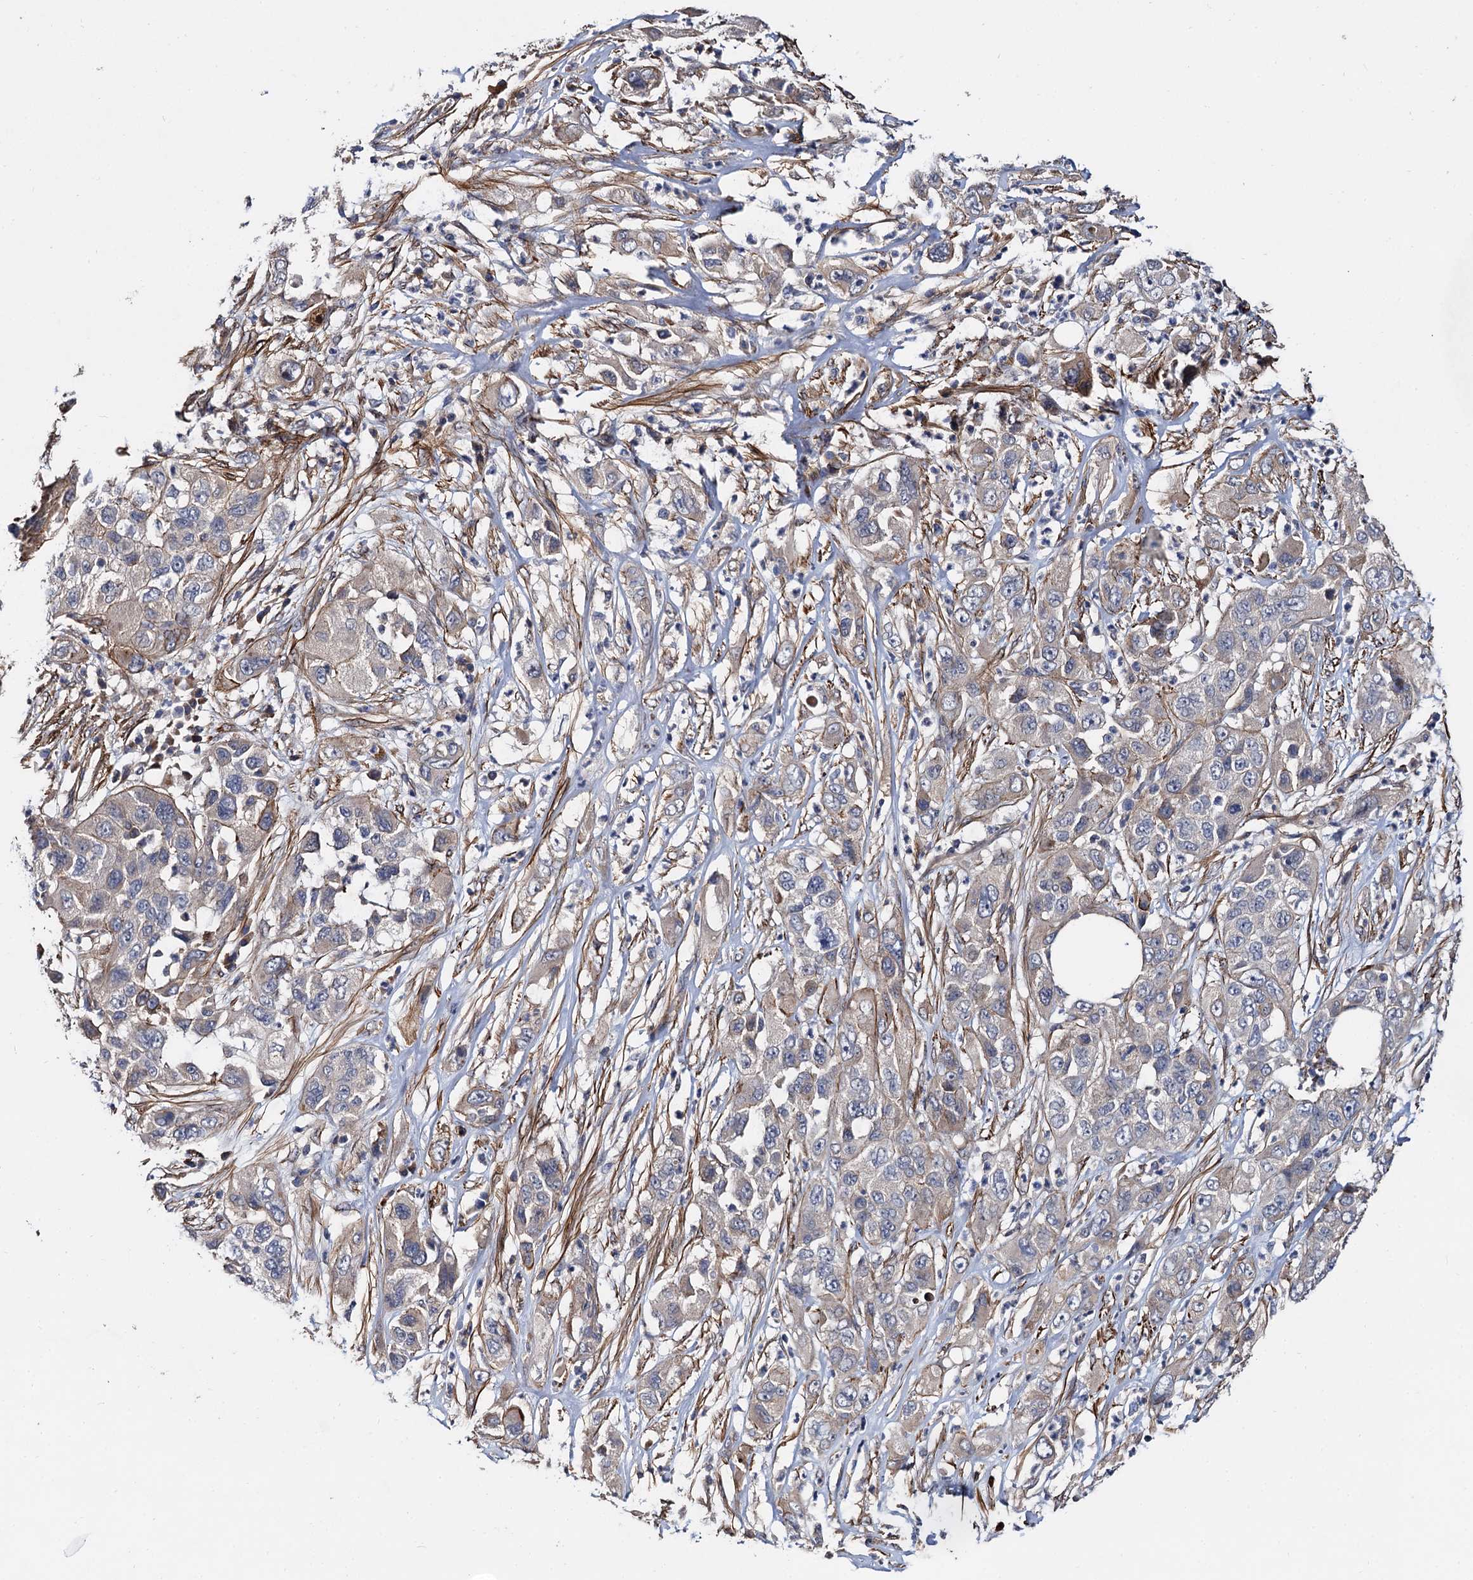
{"staining": {"intensity": "negative", "quantity": "none", "location": "none"}, "tissue": "pancreatic cancer", "cell_type": "Tumor cells", "image_type": "cancer", "snomed": [{"axis": "morphology", "description": "Adenocarcinoma, NOS"}, {"axis": "topography", "description": "Pancreas"}], "caption": "Immunohistochemical staining of adenocarcinoma (pancreatic) reveals no significant staining in tumor cells.", "gene": "ISM2", "patient": {"sex": "female", "age": 78}}